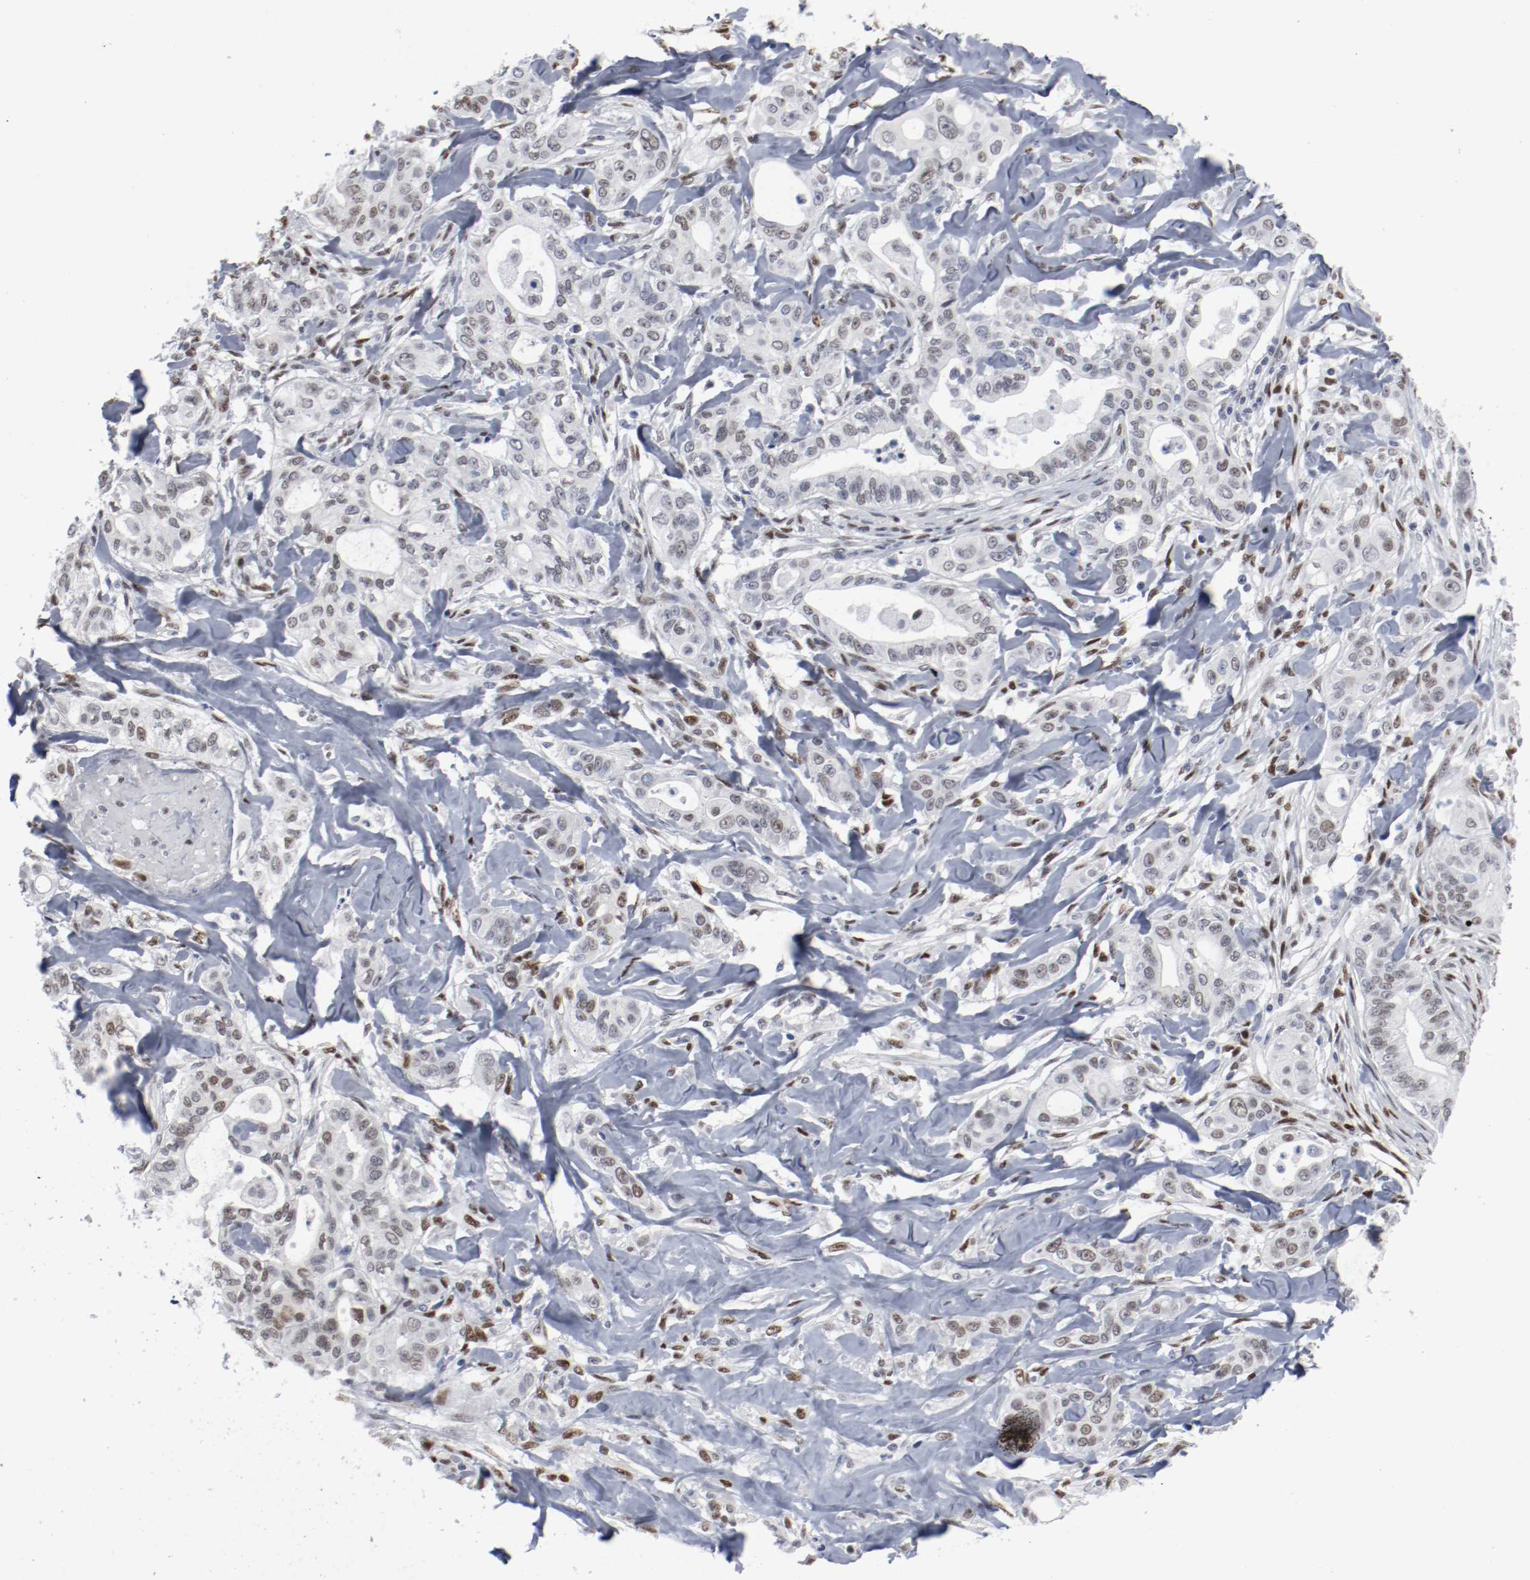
{"staining": {"intensity": "weak", "quantity": "<25%", "location": "nuclear"}, "tissue": "liver cancer", "cell_type": "Tumor cells", "image_type": "cancer", "snomed": [{"axis": "morphology", "description": "Cholangiocarcinoma"}, {"axis": "topography", "description": "Liver"}], "caption": "Image shows no protein positivity in tumor cells of liver cholangiocarcinoma tissue. (DAB (3,3'-diaminobenzidine) immunohistochemistry (IHC) with hematoxylin counter stain).", "gene": "ATF7", "patient": {"sex": "female", "age": 67}}